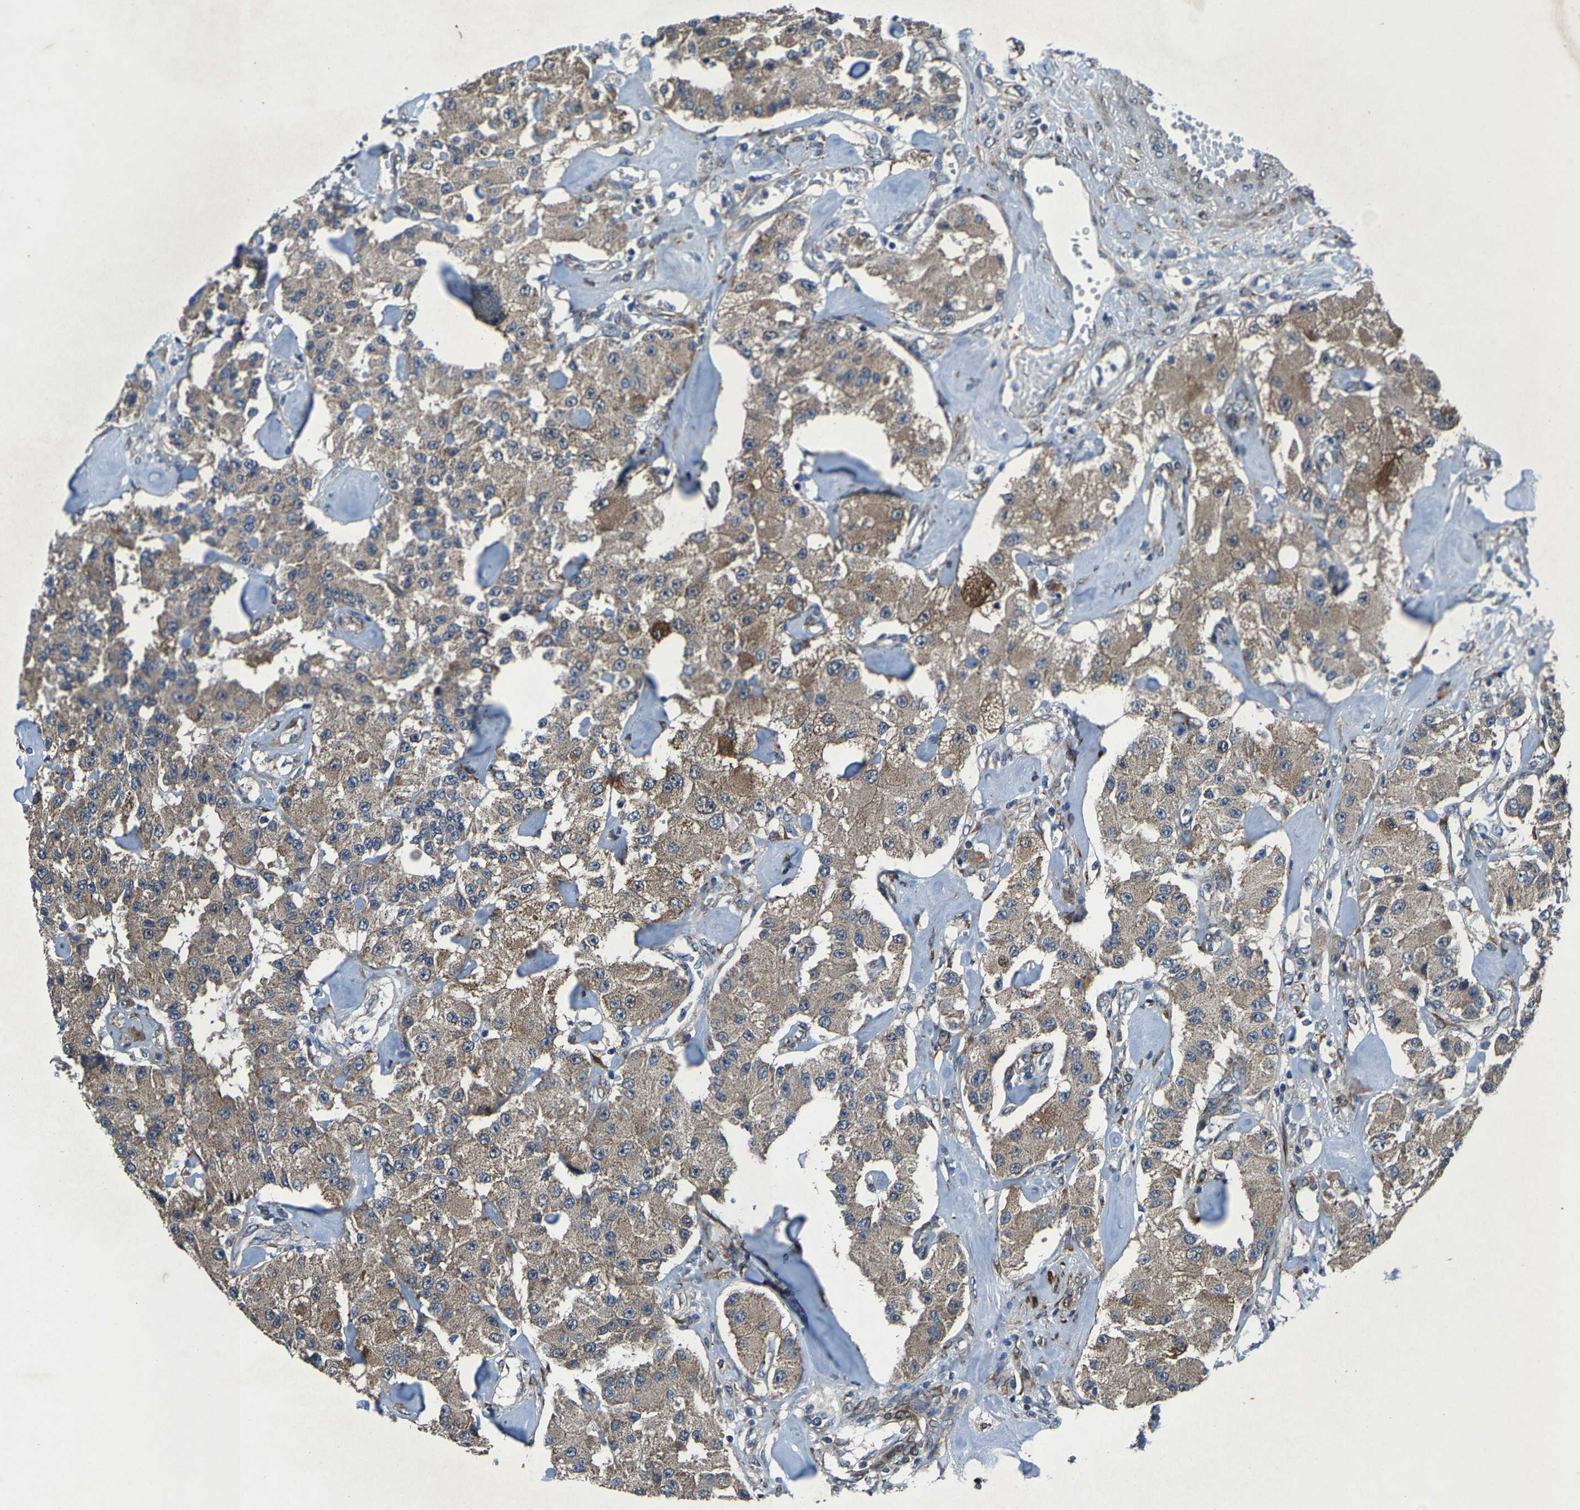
{"staining": {"intensity": "weak", "quantity": ">75%", "location": "cytoplasmic/membranous"}, "tissue": "carcinoid", "cell_type": "Tumor cells", "image_type": "cancer", "snomed": [{"axis": "morphology", "description": "Carcinoid, malignant, NOS"}, {"axis": "topography", "description": "Pancreas"}], "caption": "Malignant carcinoid was stained to show a protein in brown. There is low levels of weak cytoplasmic/membranous staining in approximately >75% of tumor cells.", "gene": "PDP1", "patient": {"sex": "male", "age": 41}}